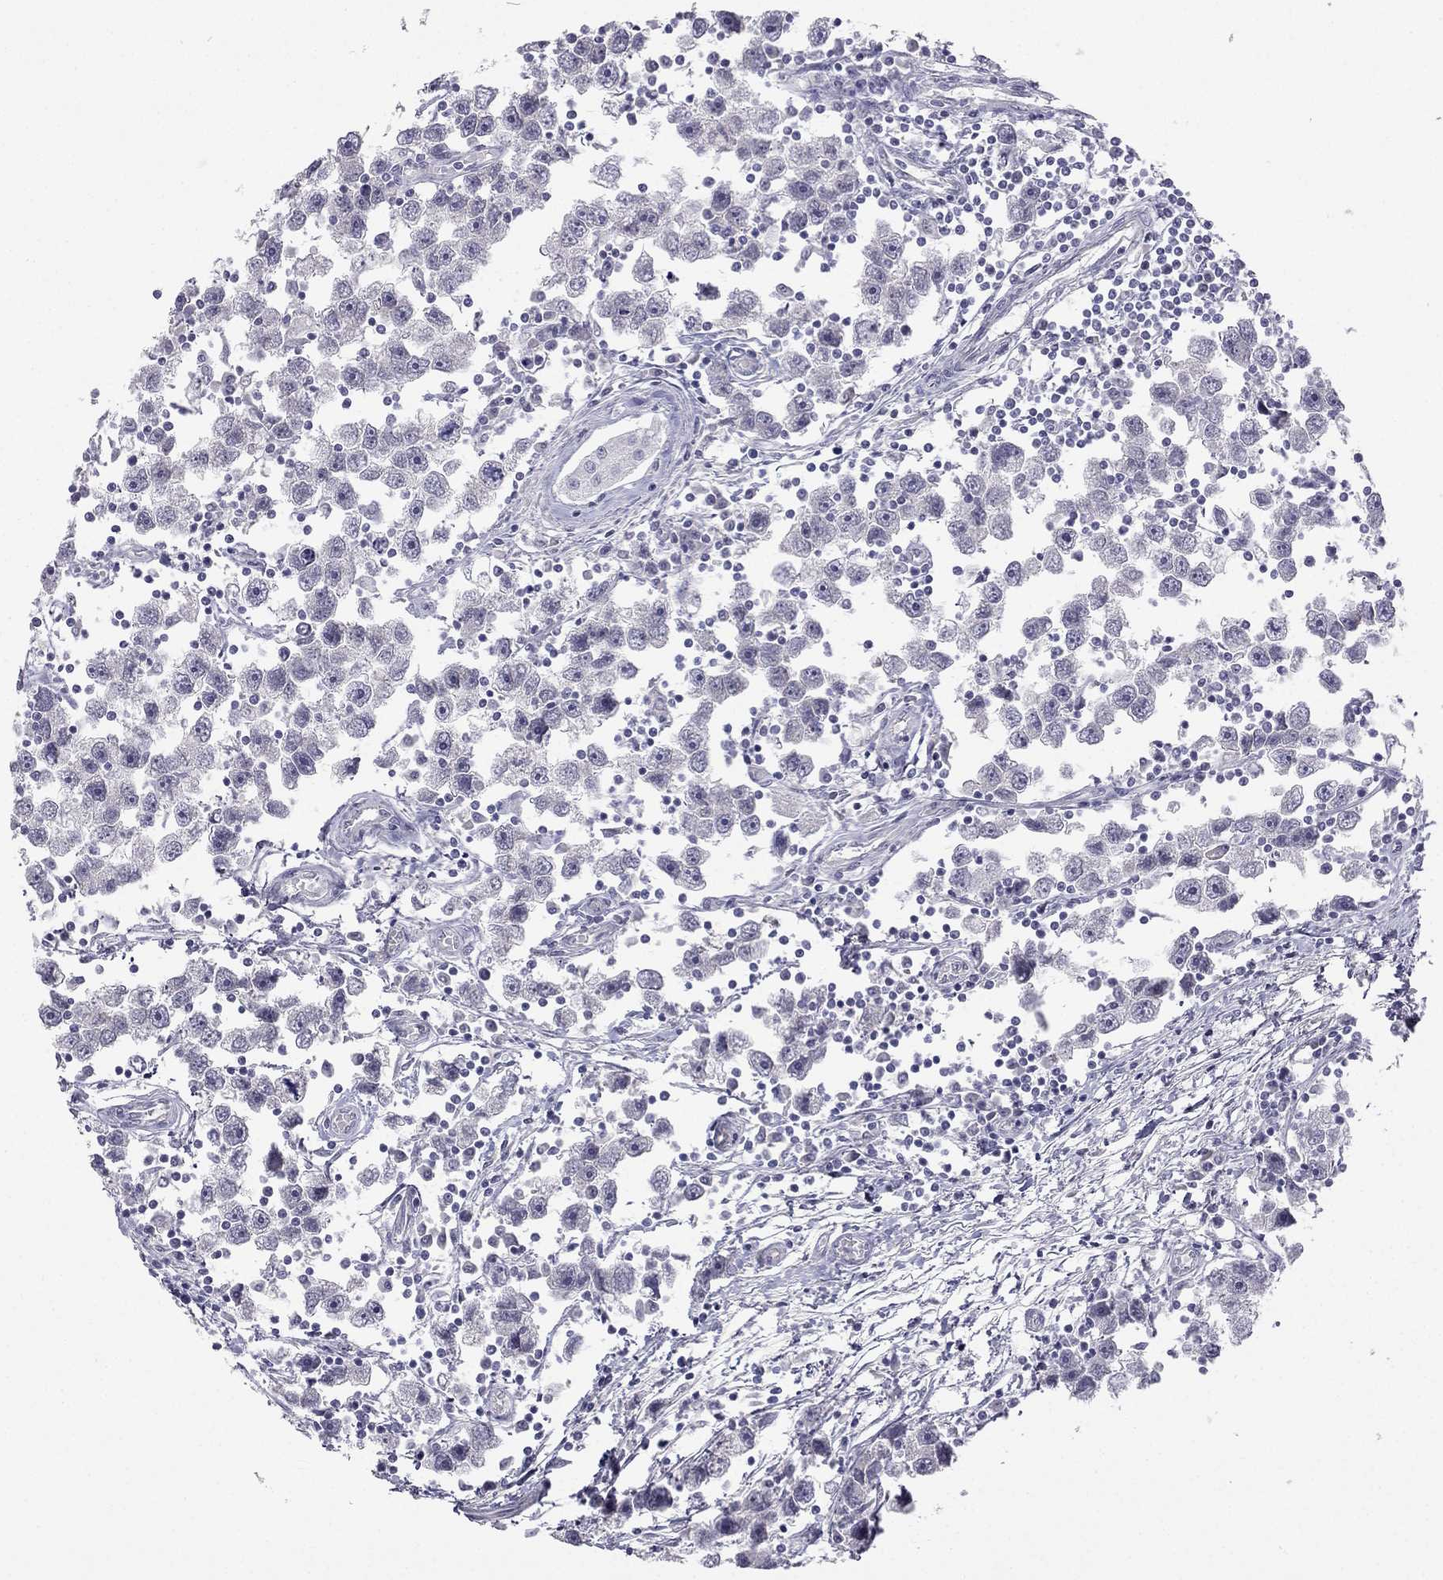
{"staining": {"intensity": "negative", "quantity": "none", "location": "none"}, "tissue": "testis cancer", "cell_type": "Tumor cells", "image_type": "cancer", "snomed": [{"axis": "morphology", "description": "Seminoma, NOS"}, {"axis": "topography", "description": "Testis"}], "caption": "Testis cancer (seminoma) stained for a protein using IHC exhibits no positivity tumor cells.", "gene": "C16orf89", "patient": {"sex": "male", "age": 30}}